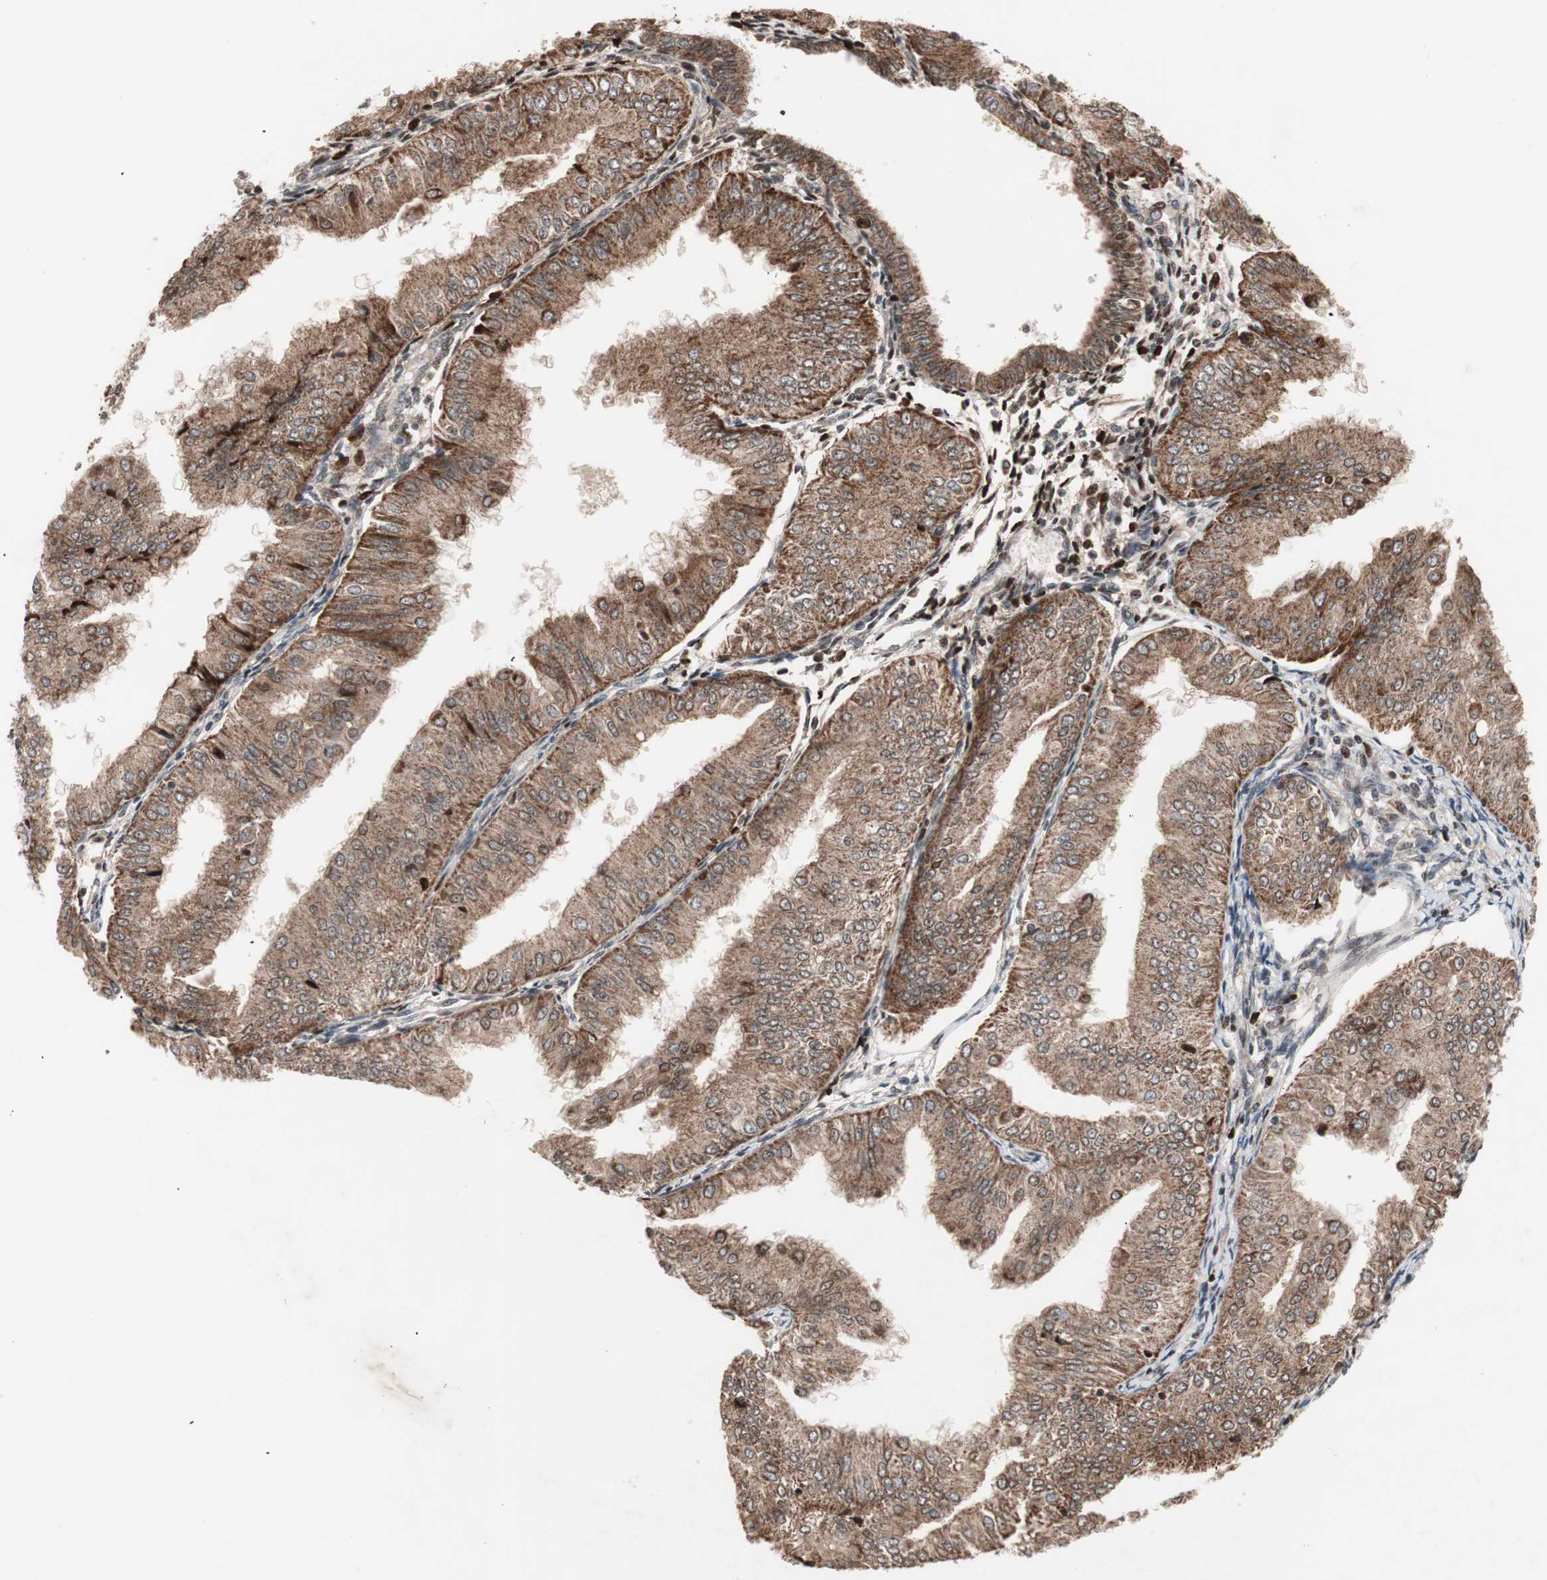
{"staining": {"intensity": "strong", "quantity": ">75%", "location": "cytoplasmic/membranous"}, "tissue": "endometrial cancer", "cell_type": "Tumor cells", "image_type": "cancer", "snomed": [{"axis": "morphology", "description": "Adenocarcinoma, NOS"}, {"axis": "topography", "description": "Endometrium"}], "caption": "High-power microscopy captured an immunohistochemistry image of endometrial cancer (adenocarcinoma), revealing strong cytoplasmic/membranous staining in approximately >75% of tumor cells.", "gene": "NF2", "patient": {"sex": "female", "age": 53}}